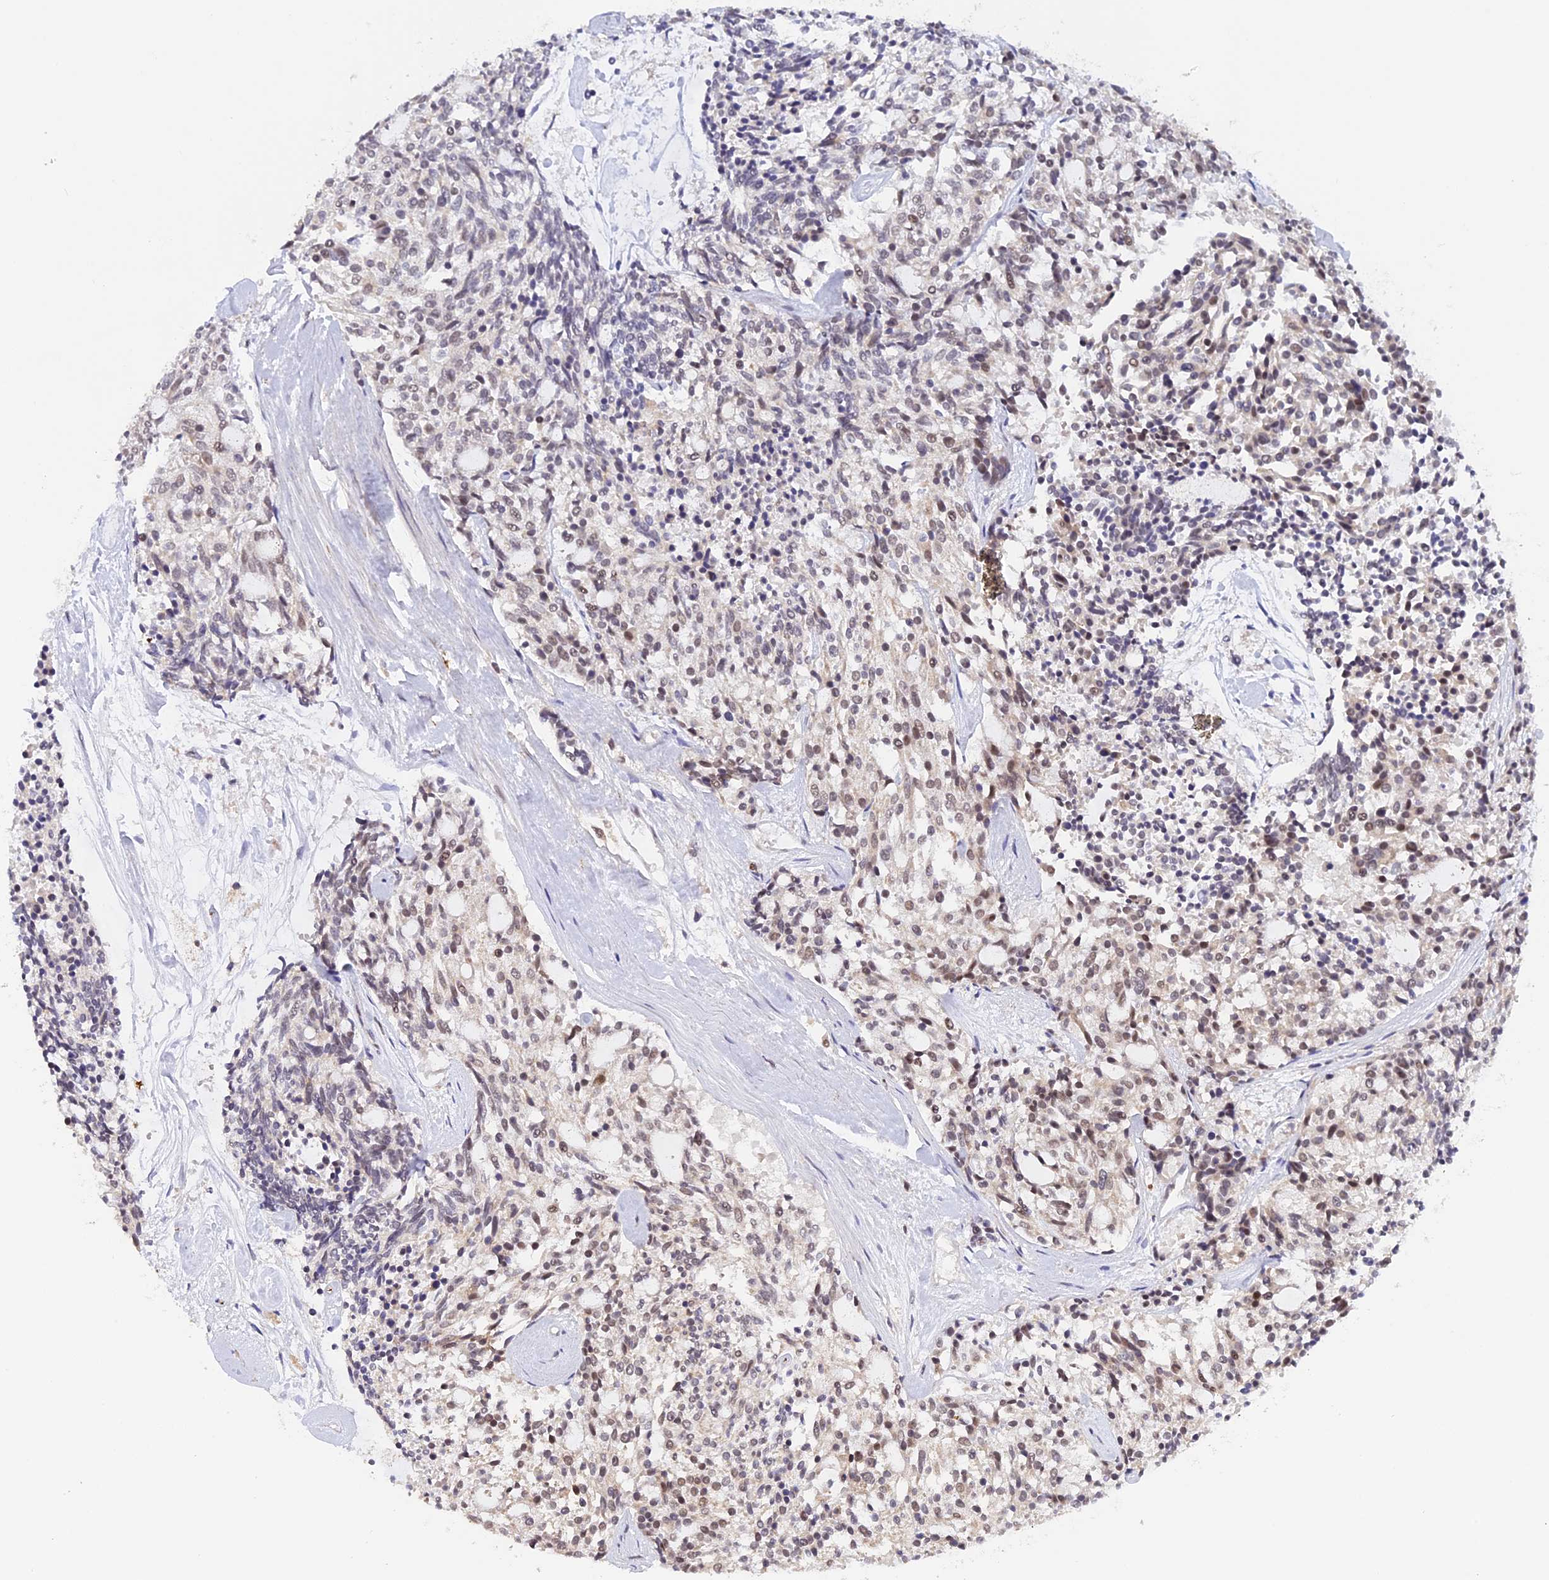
{"staining": {"intensity": "weak", "quantity": "<25%", "location": "nuclear"}, "tissue": "carcinoid", "cell_type": "Tumor cells", "image_type": "cancer", "snomed": [{"axis": "morphology", "description": "Carcinoid, malignant, NOS"}, {"axis": "topography", "description": "Pancreas"}], "caption": "Immunohistochemistry (IHC) of carcinoid (malignant) demonstrates no staining in tumor cells.", "gene": "POLR2C", "patient": {"sex": "female", "age": 54}}